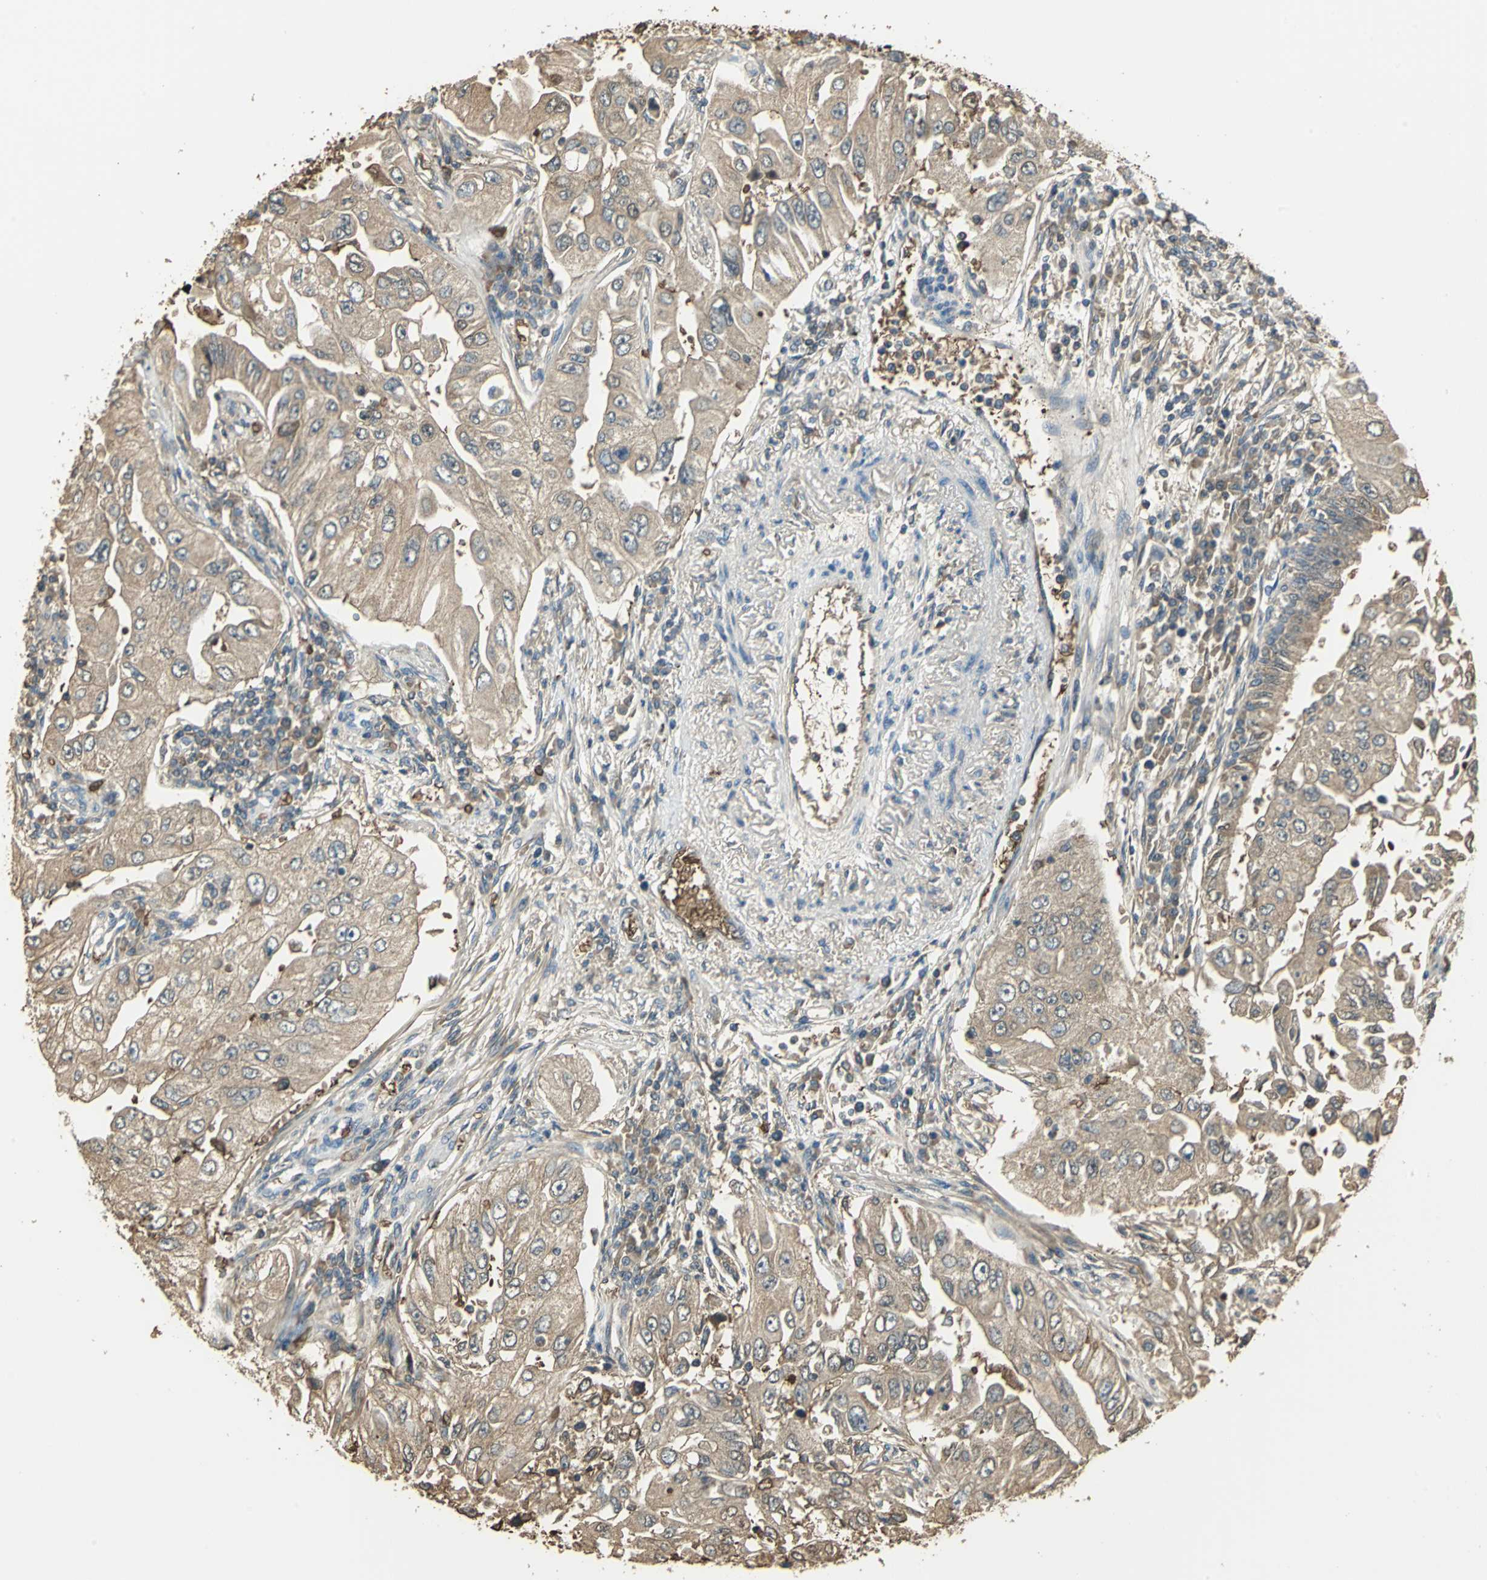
{"staining": {"intensity": "weak", "quantity": ">75%", "location": "cytoplasmic/membranous"}, "tissue": "lung cancer", "cell_type": "Tumor cells", "image_type": "cancer", "snomed": [{"axis": "morphology", "description": "Adenocarcinoma, NOS"}, {"axis": "topography", "description": "Lung"}], "caption": "Protein staining displays weak cytoplasmic/membranous positivity in approximately >75% of tumor cells in lung adenocarcinoma. Immunohistochemistry (ihc) stains the protein of interest in brown and the nuclei are stained blue.", "gene": "DDAH1", "patient": {"sex": "male", "age": 84}}